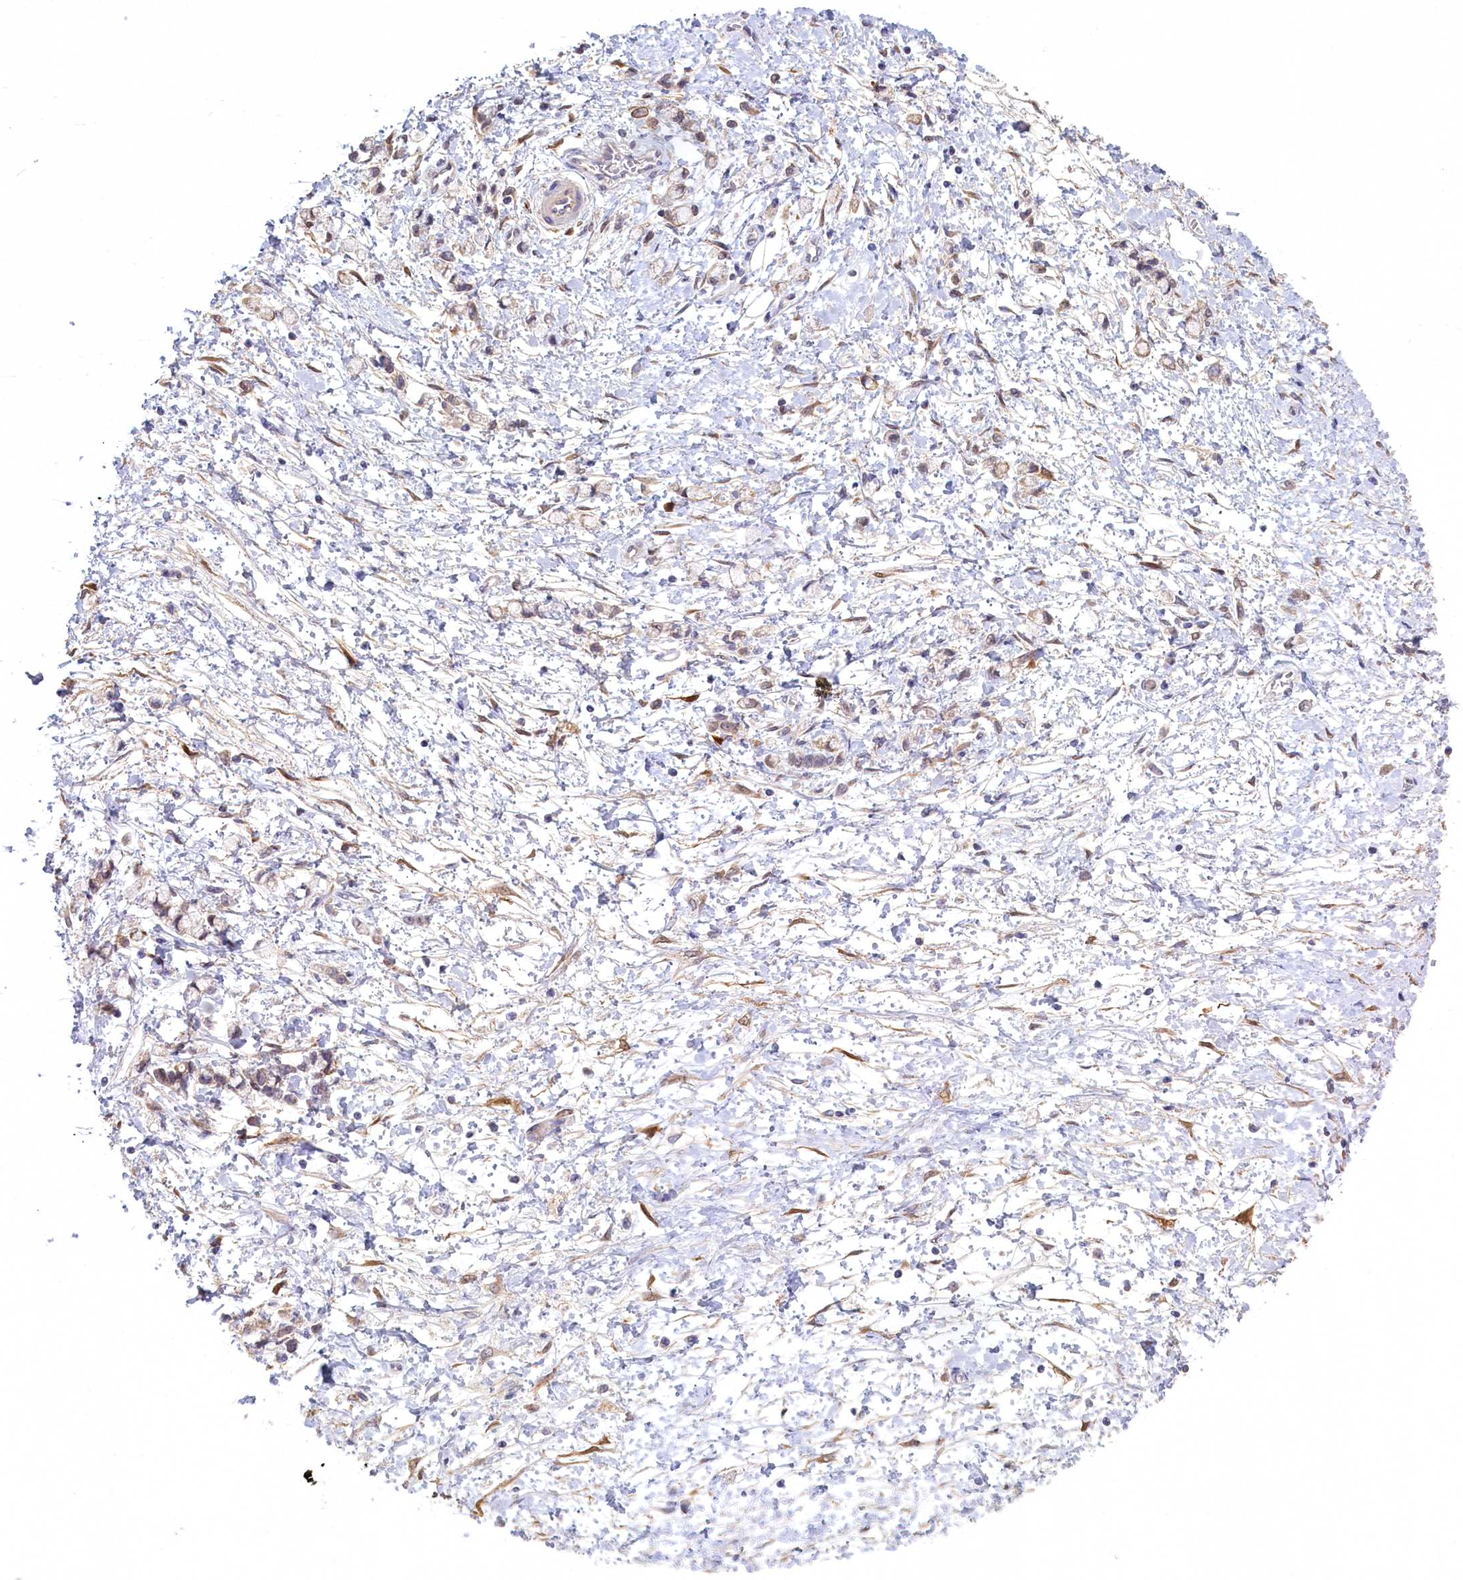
{"staining": {"intensity": "moderate", "quantity": "<25%", "location": "cytoplasmic/membranous"}, "tissue": "stomach cancer", "cell_type": "Tumor cells", "image_type": "cancer", "snomed": [{"axis": "morphology", "description": "Adenocarcinoma, NOS"}, {"axis": "topography", "description": "Stomach"}], "caption": "This is a micrograph of IHC staining of stomach adenocarcinoma, which shows moderate expression in the cytoplasmic/membranous of tumor cells.", "gene": "UCHL3", "patient": {"sex": "female", "age": 60}}